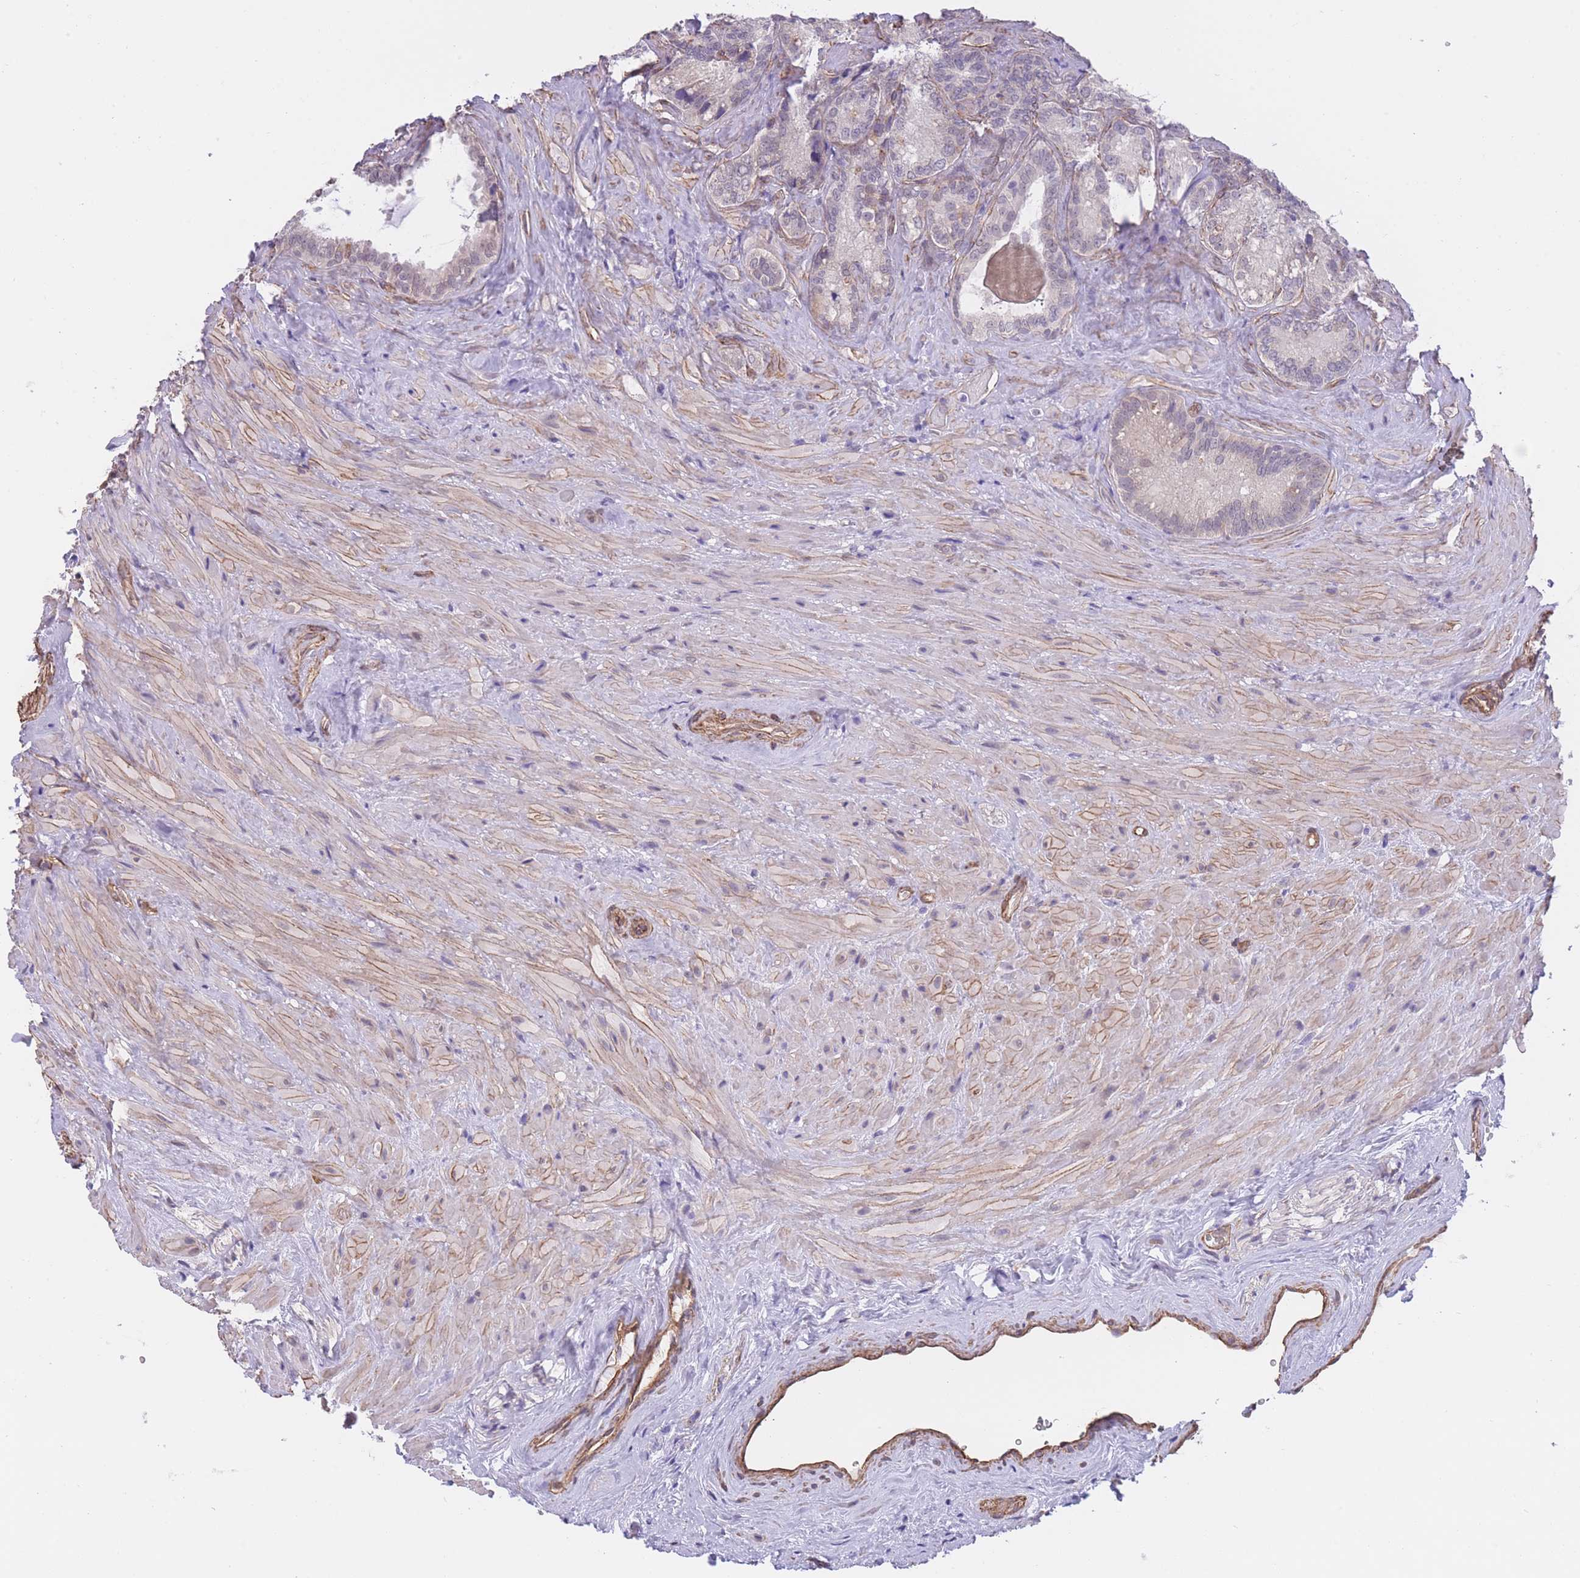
{"staining": {"intensity": "negative", "quantity": "none", "location": "none"}, "tissue": "seminal vesicle", "cell_type": "Glandular cells", "image_type": "normal", "snomed": [{"axis": "morphology", "description": "Normal tissue, NOS"}, {"axis": "topography", "description": "Seminal veicle"}], "caption": "Glandular cells show no significant expression in benign seminal vesicle. (Brightfield microscopy of DAB (3,3'-diaminobenzidine) IHC at high magnification).", "gene": "QTRT1", "patient": {"sex": "male", "age": 62}}